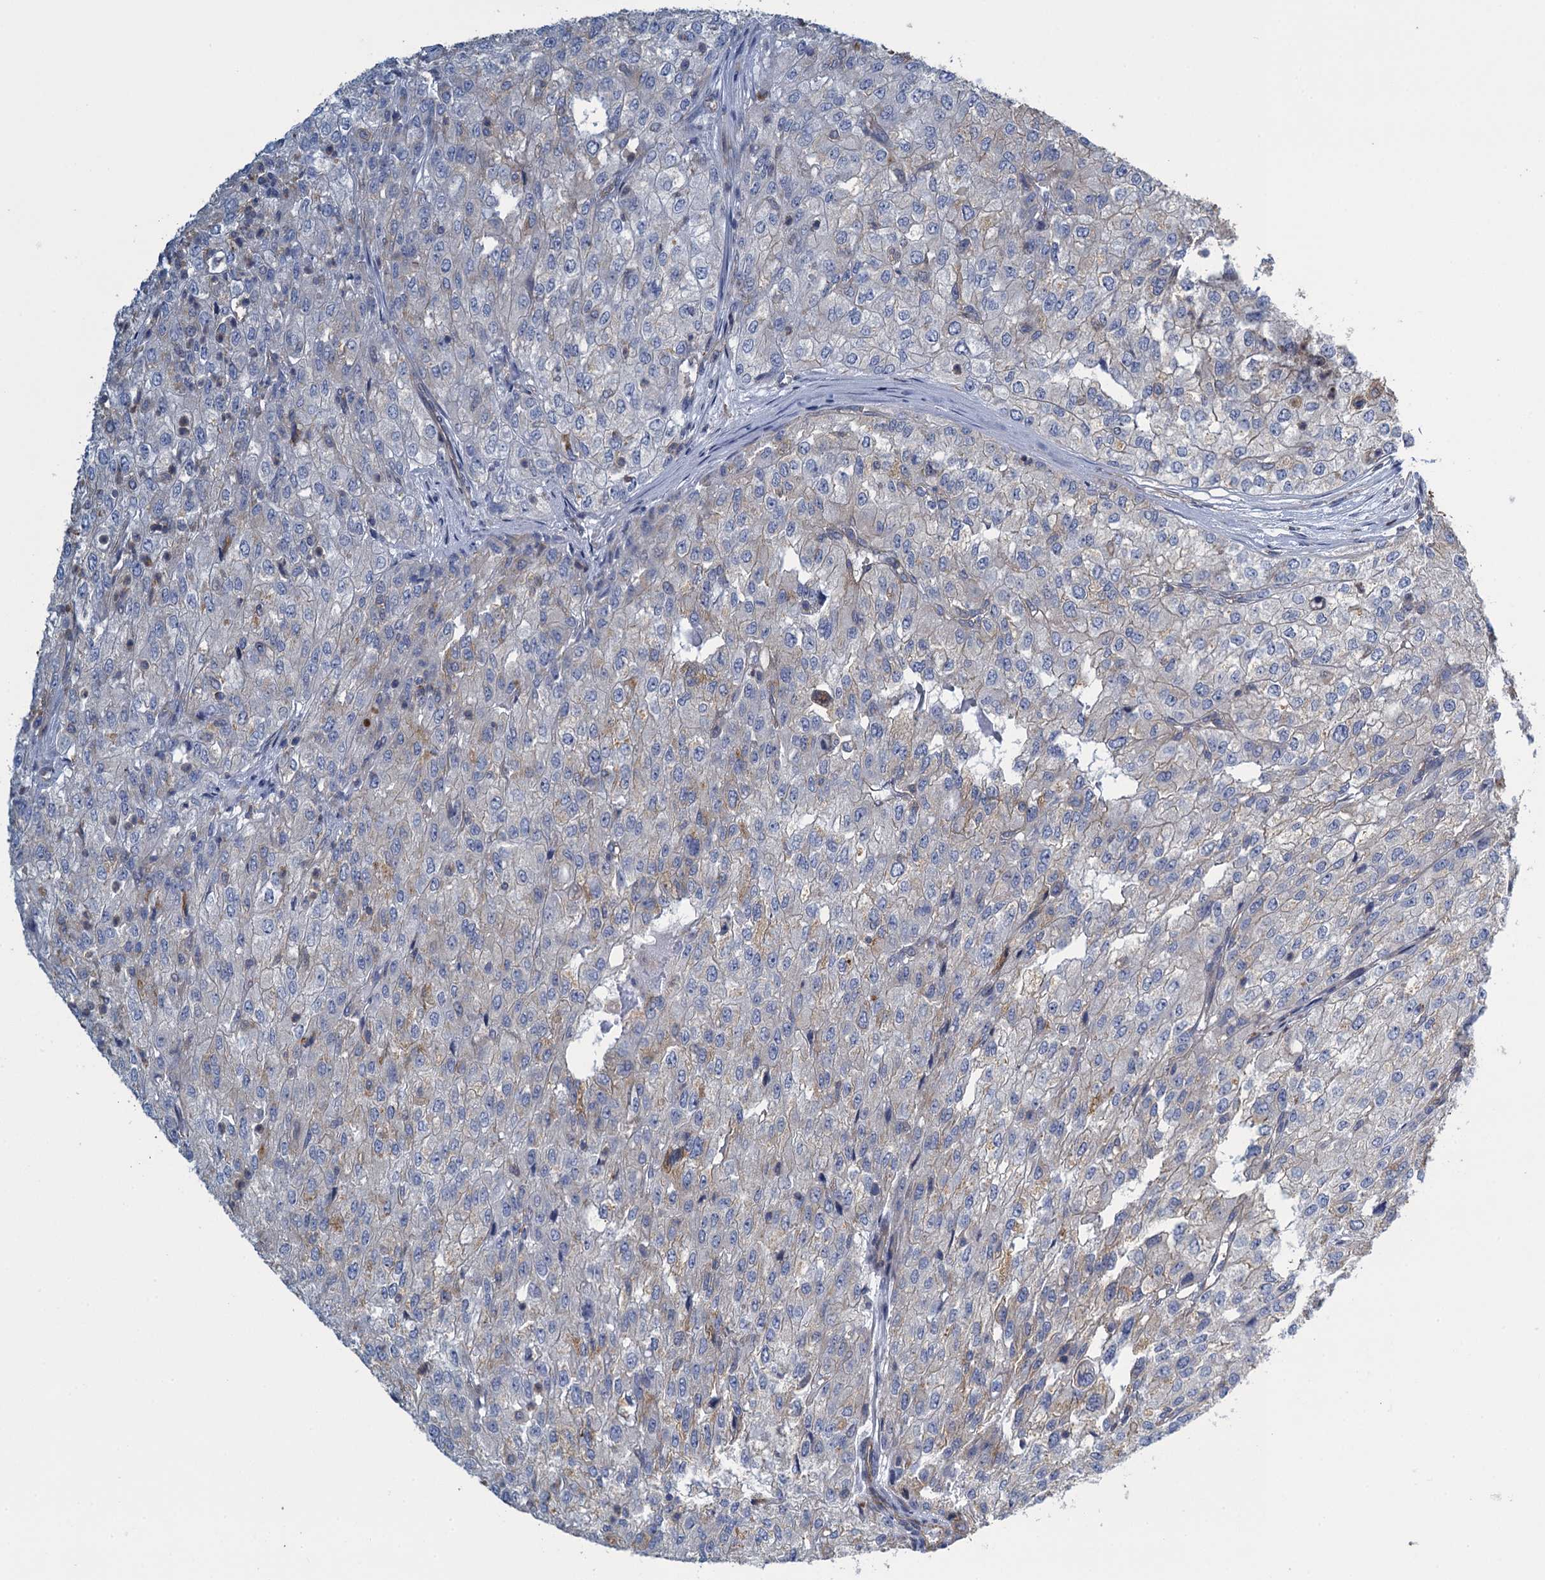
{"staining": {"intensity": "weak", "quantity": "<25%", "location": "cytoplasmic/membranous"}, "tissue": "renal cancer", "cell_type": "Tumor cells", "image_type": "cancer", "snomed": [{"axis": "morphology", "description": "Adenocarcinoma, NOS"}, {"axis": "topography", "description": "Kidney"}], "caption": "DAB immunohistochemical staining of human renal cancer exhibits no significant positivity in tumor cells.", "gene": "PROSER2", "patient": {"sex": "female", "age": 54}}